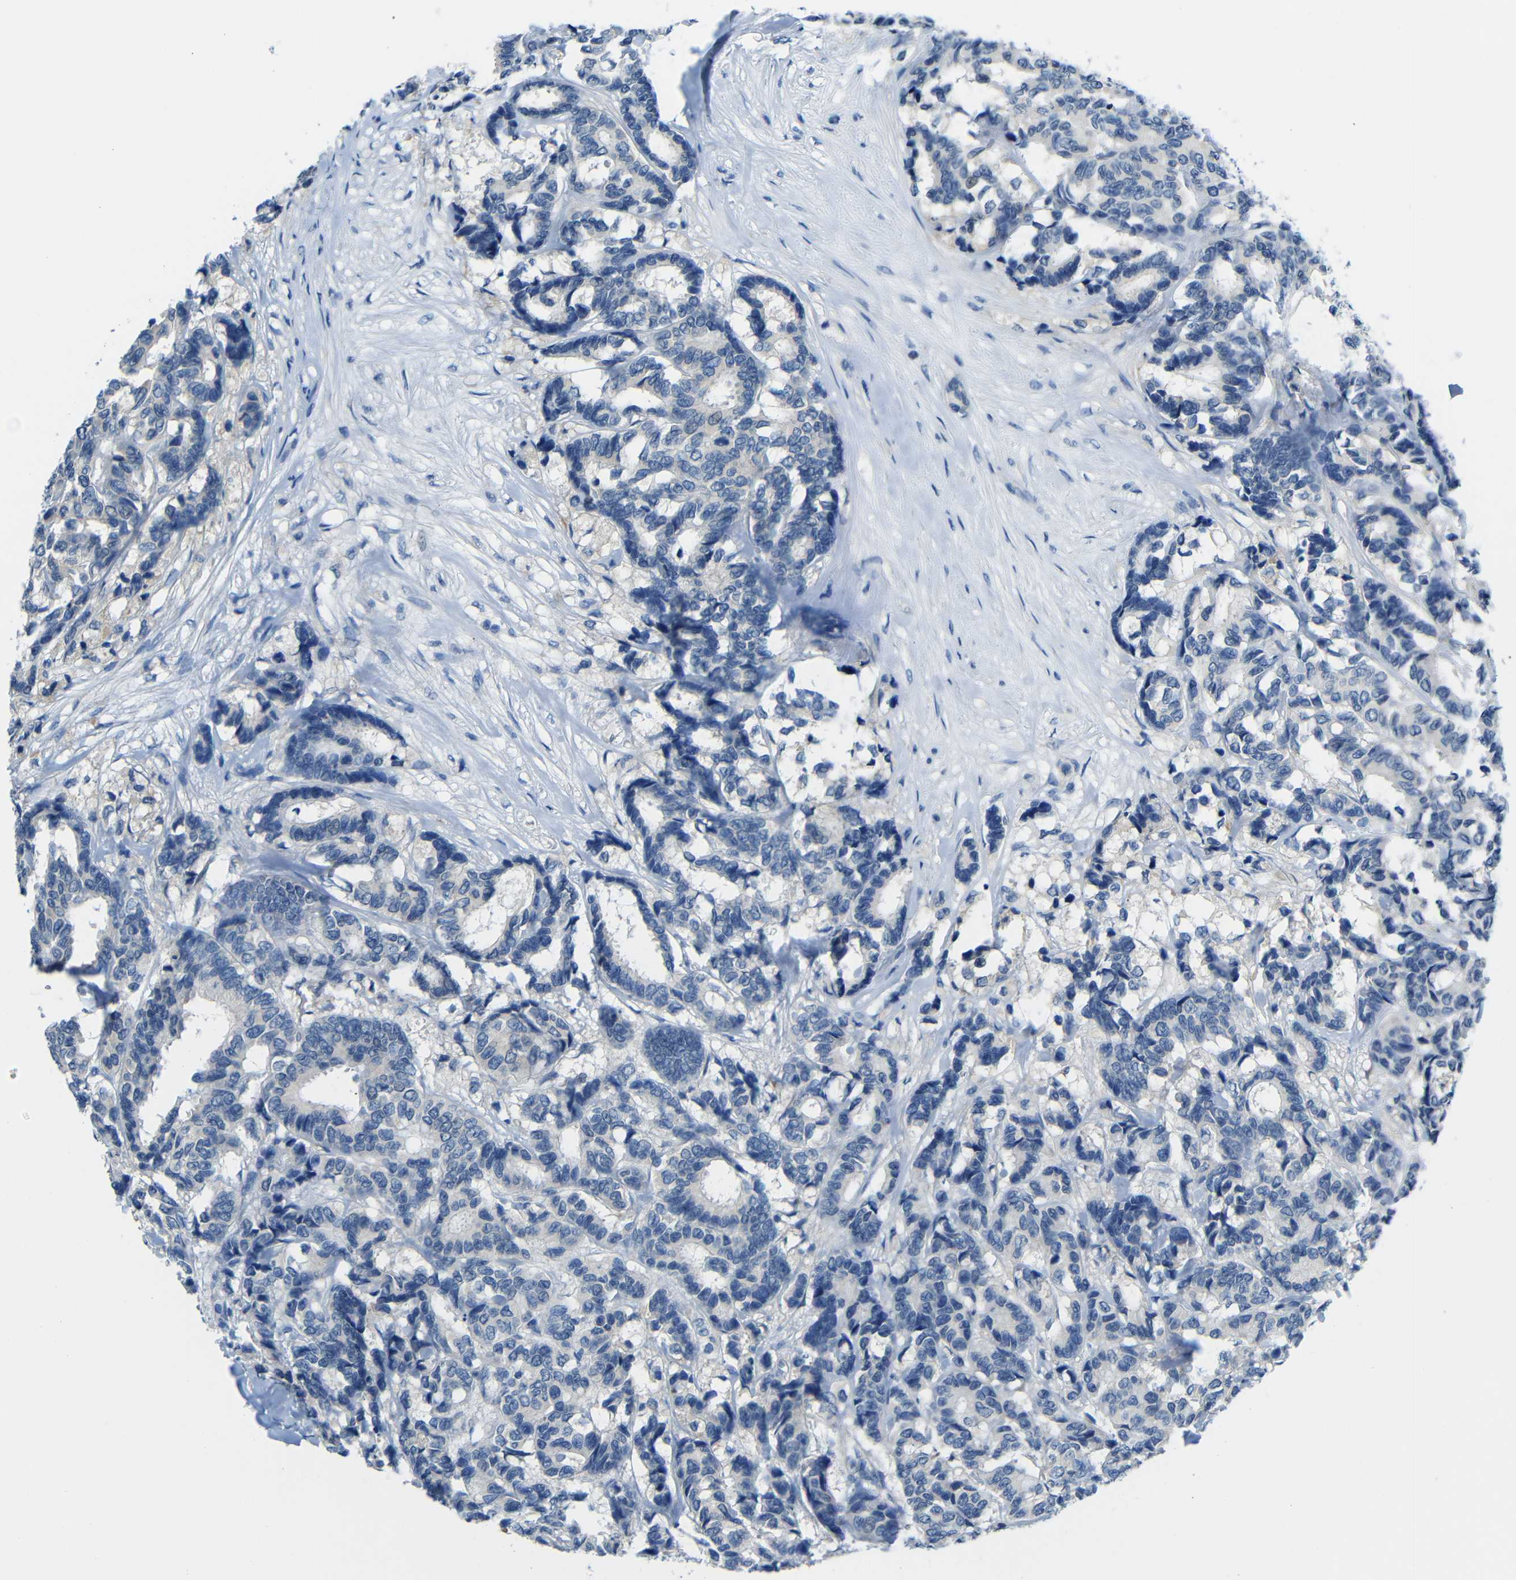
{"staining": {"intensity": "negative", "quantity": "none", "location": "none"}, "tissue": "breast cancer", "cell_type": "Tumor cells", "image_type": "cancer", "snomed": [{"axis": "morphology", "description": "Duct carcinoma"}, {"axis": "topography", "description": "Breast"}], "caption": "Tumor cells are negative for protein expression in human breast intraductal carcinoma.", "gene": "NEGR1", "patient": {"sex": "female", "age": 87}}